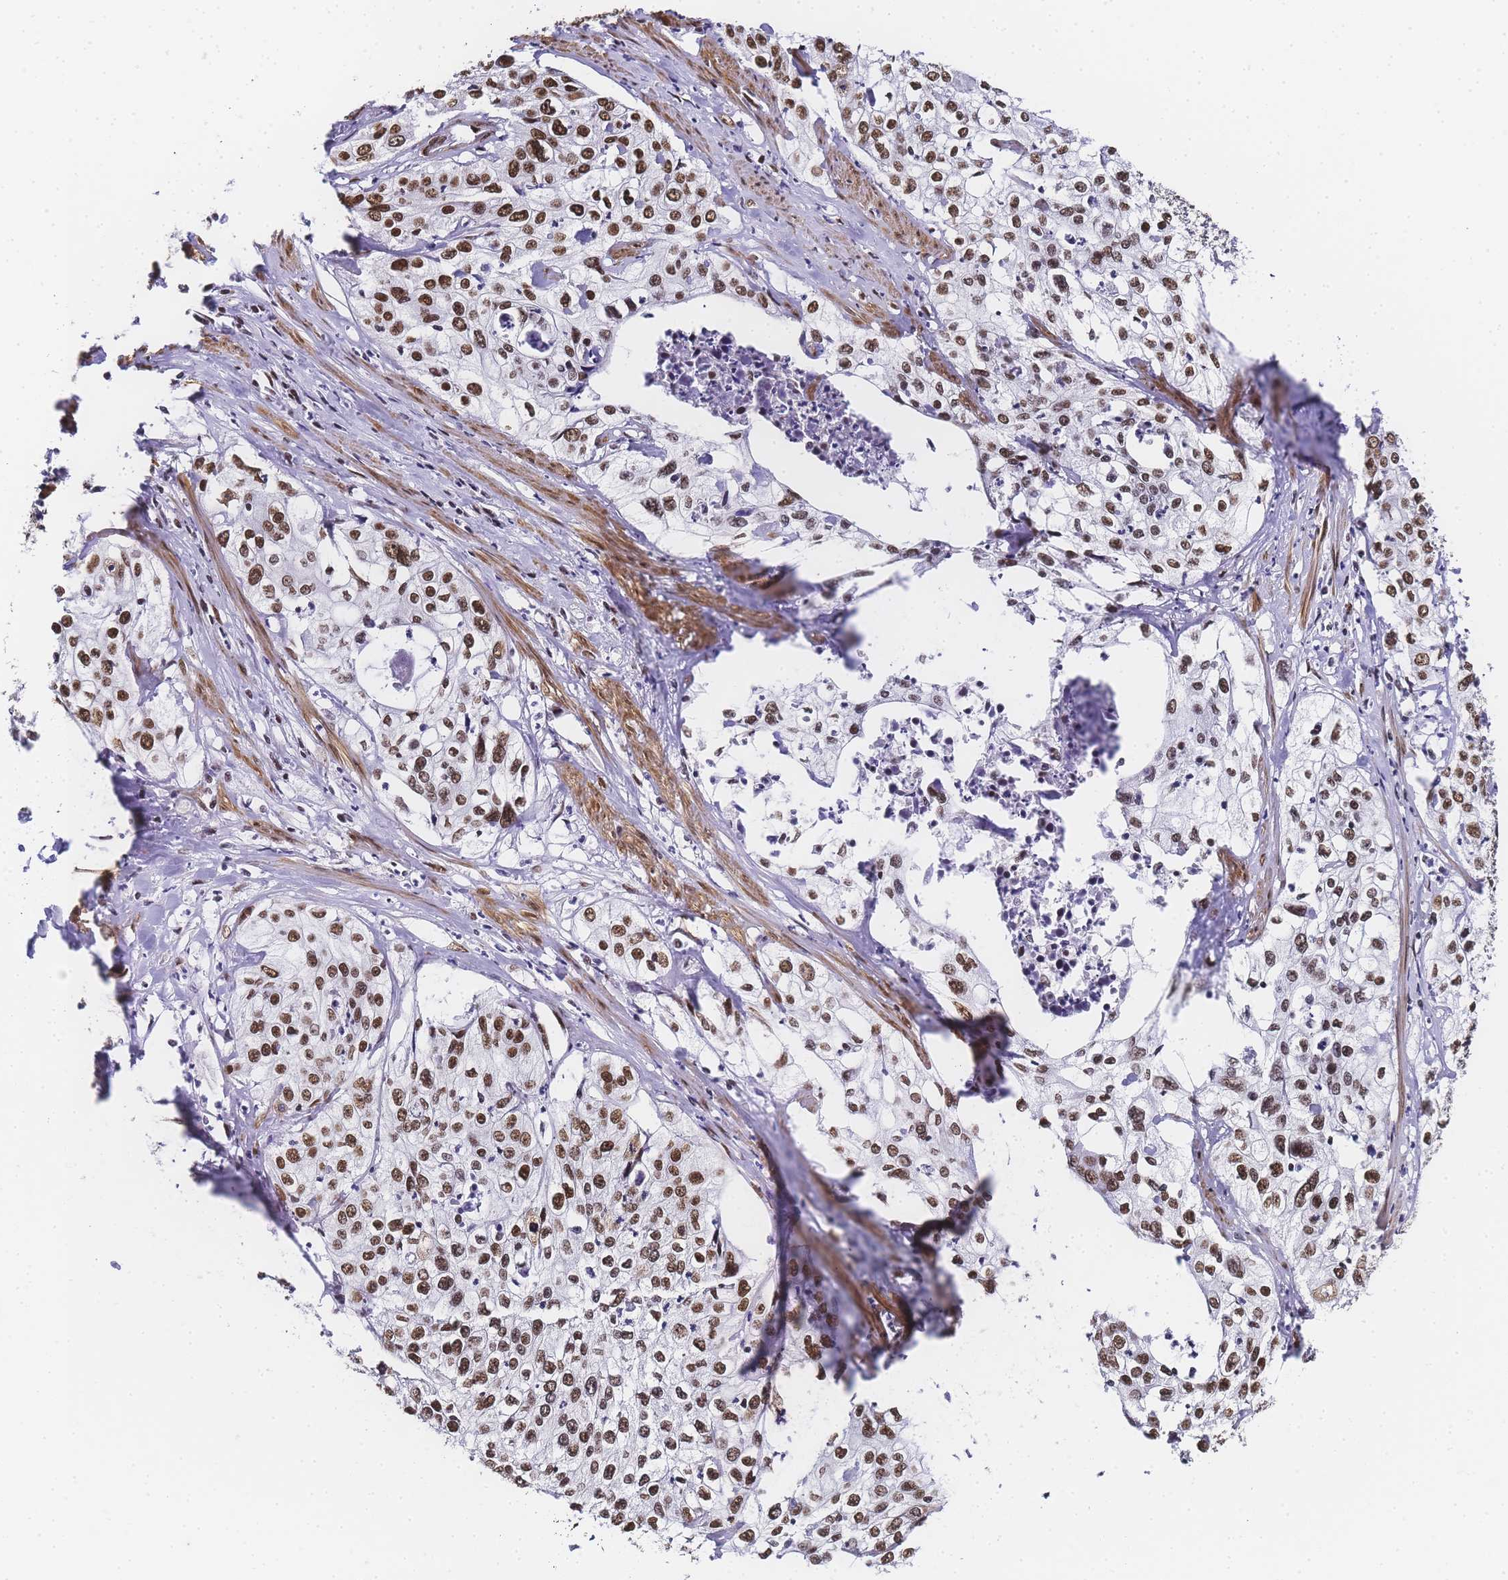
{"staining": {"intensity": "moderate", "quantity": ">75%", "location": "nuclear"}, "tissue": "cervical cancer", "cell_type": "Tumor cells", "image_type": "cancer", "snomed": [{"axis": "morphology", "description": "Squamous cell carcinoma, NOS"}, {"axis": "topography", "description": "Cervix"}], "caption": "High-power microscopy captured an immunohistochemistry photomicrograph of cervical cancer, revealing moderate nuclear positivity in approximately >75% of tumor cells.", "gene": "POLR1A", "patient": {"sex": "female", "age": 31}}